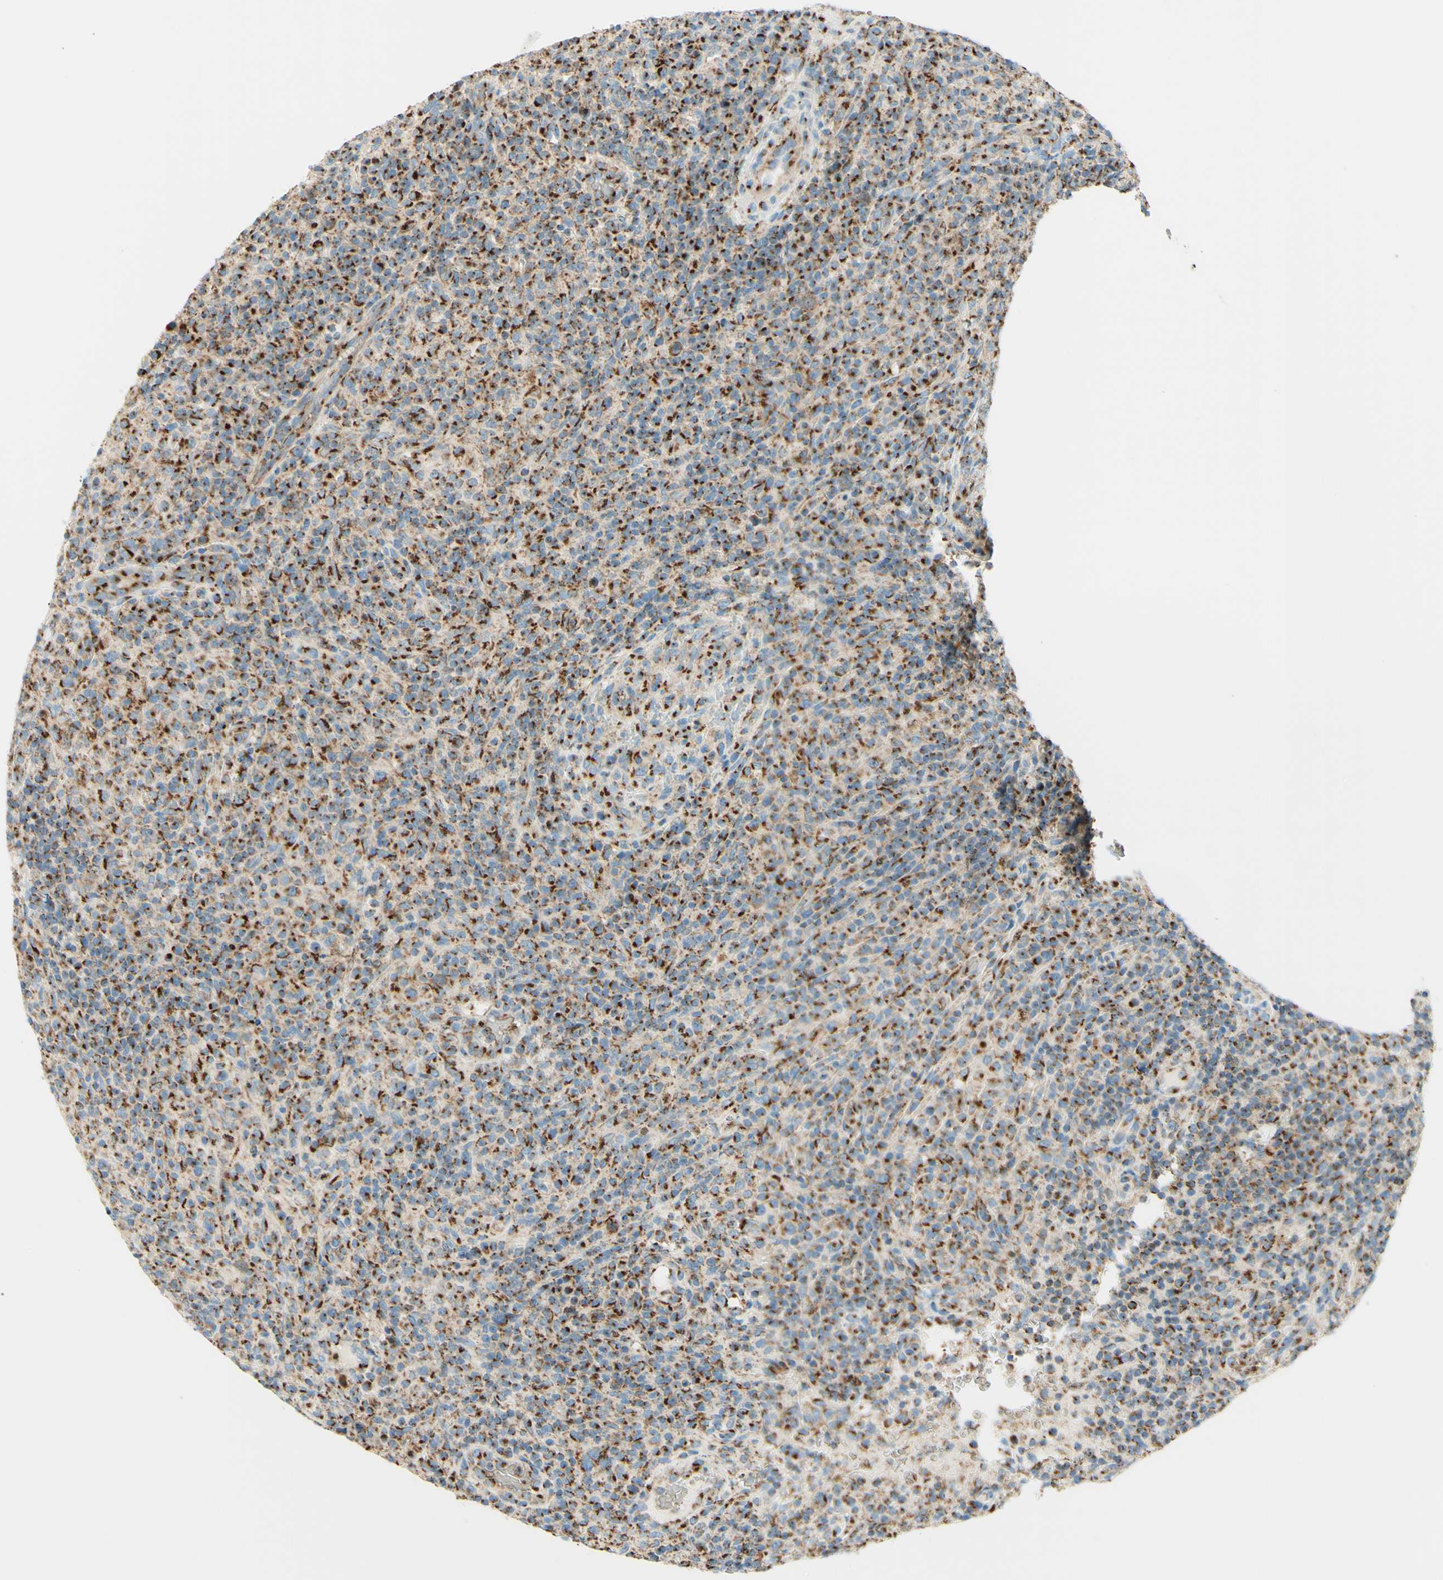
{"staining": {"intensity": "strong", "quantity": ">75%", "location": "cytoplasmic/membranous"}, "tissue": "lymphoma", "cell_type": "Tumor cells", "image_type": "cancer", "snomed": [{"axis": "morphology", "description": "Malignant lymphoma, non-Hodgkin's type, High grade"}, {"axis": "topography", "description": "Lymph node"}], "caption": "Immunohistochemical staining of human lymphoma shows high levels of strong cytoplasmic/membranous protein staining in about >75% of tumor cells.", "gene": "GOLGB1", "patient": {"sex": "female", "age": 76}}